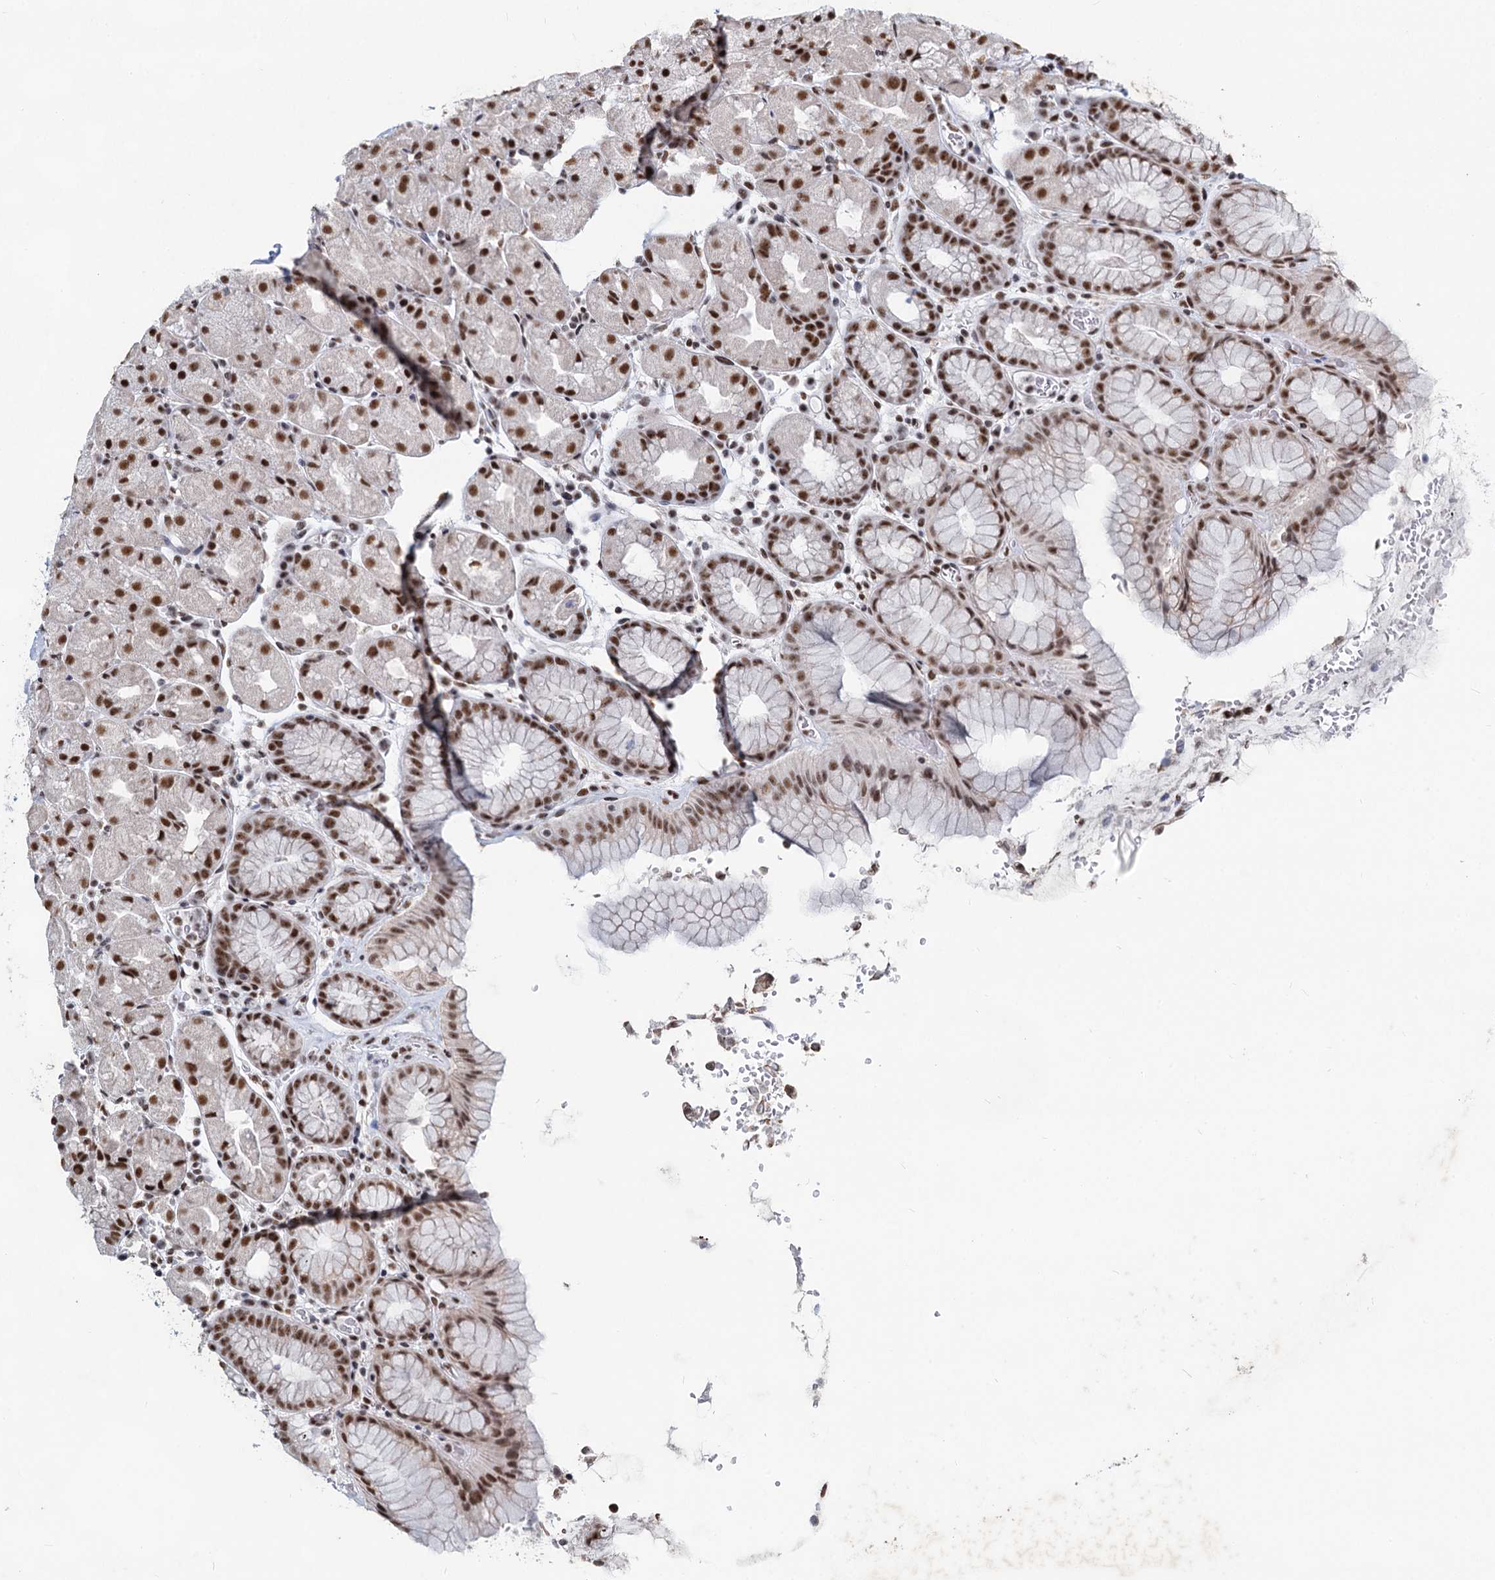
{"staining": {"intensity": "strong", "quantity": ">75%", "location": "nuclear"}, "tissue": "stomach", "cell_type": "Glandular cells", "image_type": "normal", "snomed": [{"axis": "morphology", "description": "Normal tissue, NOS"}, {"axis": "topography", "description": "Stomach, upper"}, {"axis": "topography", "description": "Stomach, lower"}], "caption": "Protein staining exhibits strong nuclear expression in approximately >75% of glandular cells in normal stomach. Nuclei are stained in blue.", "gene": "METTL14", "patient": {"sex": "male", "age": 67}}